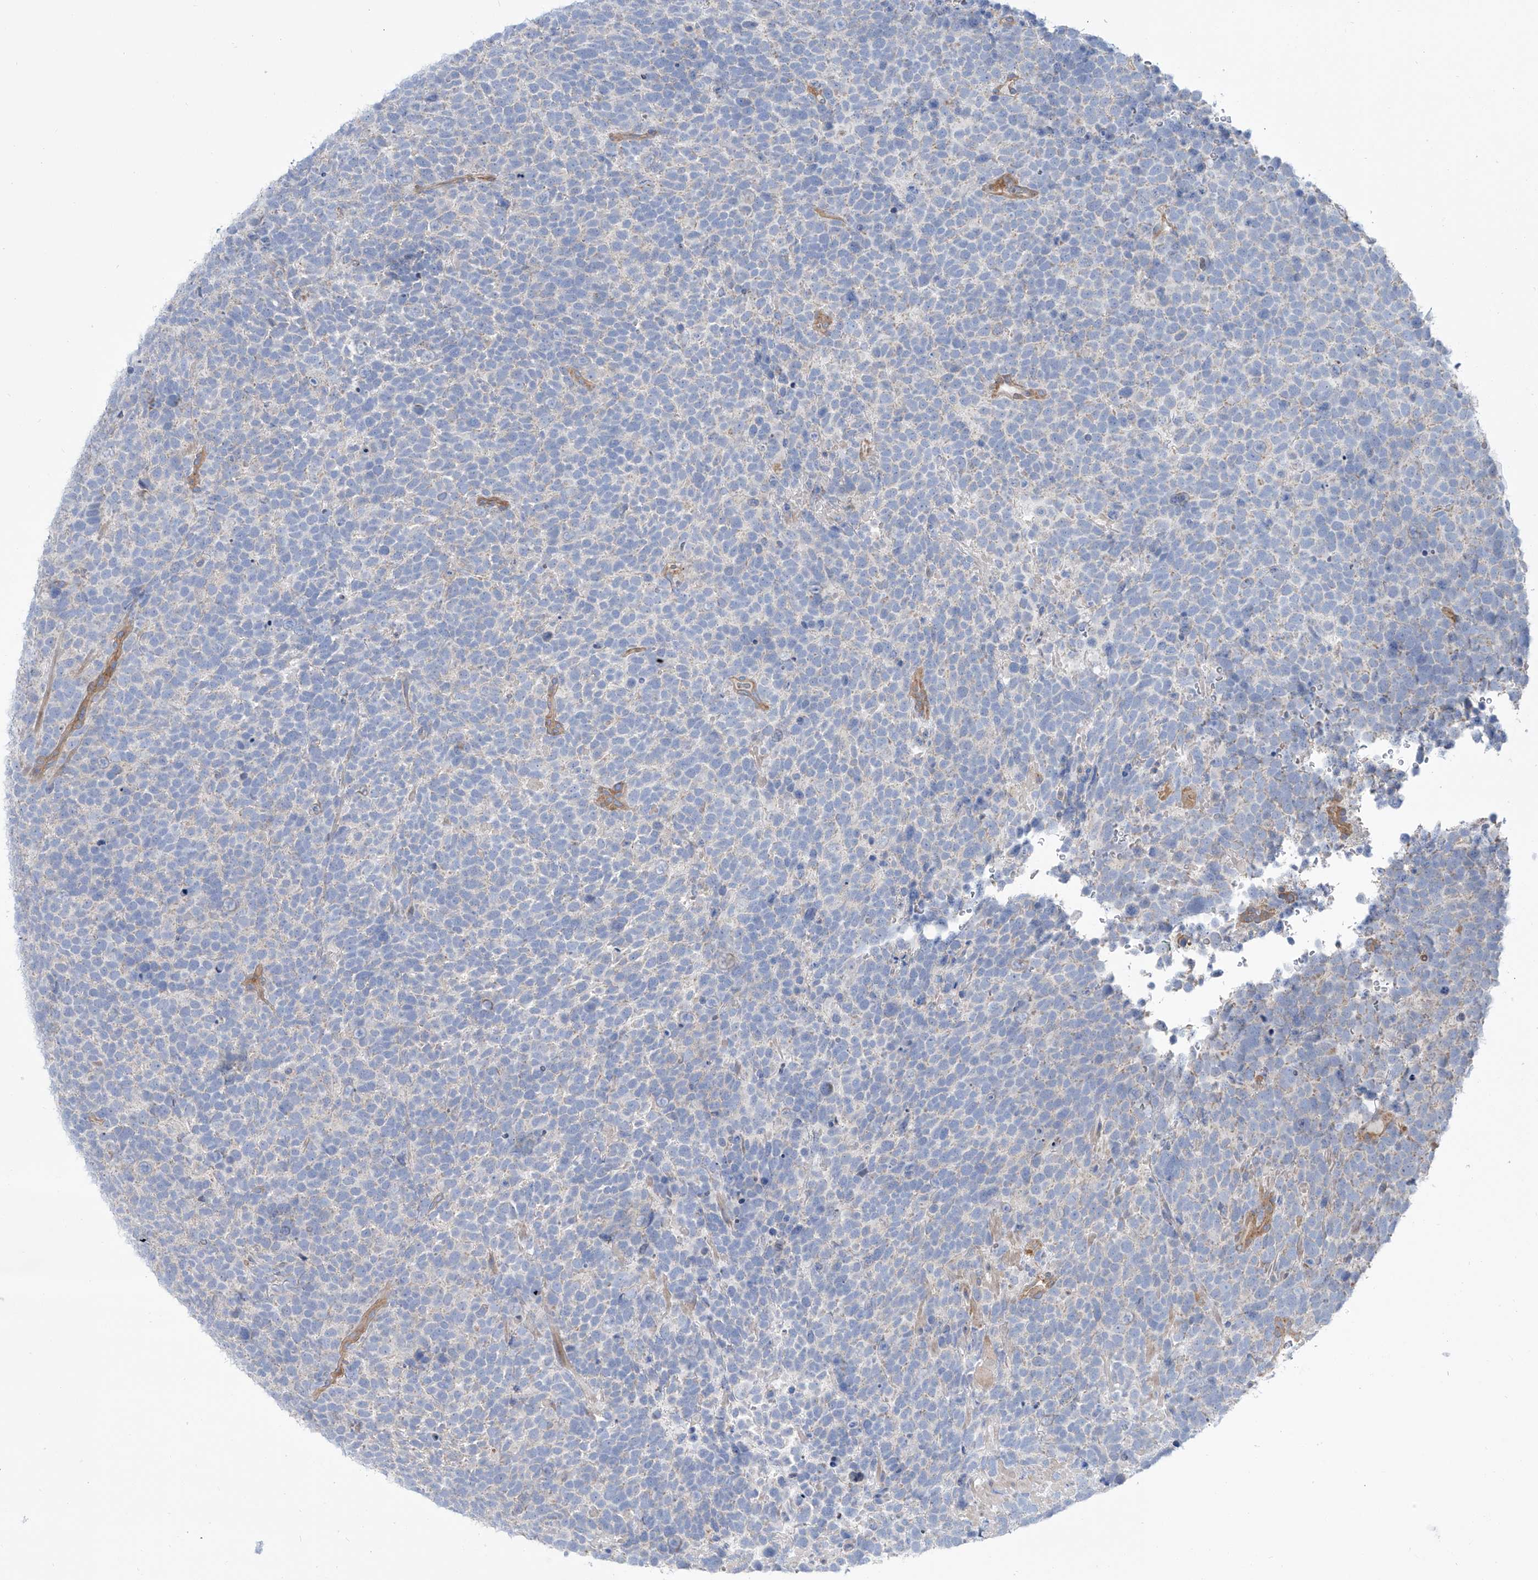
{"staining": {"intensity": "negative", "quantity": "none", "location": "none"}, "tissue": "urothelial cancer", "cell_type": "Tumor cells", "image_type": "cancer", "snomed": [{"axis": "morphology", "description": "Urothelial carcinoma, High grade"}, {"axis": "topography", "description": "Urinary bladder"}], "caption": "Human urothelial cancer stained for a protein using immunohistochemistry (IHC) shows no positivity in tumor cells.", "gene": "TMEM209", "patient": {"sex": "female", "age": 82}}